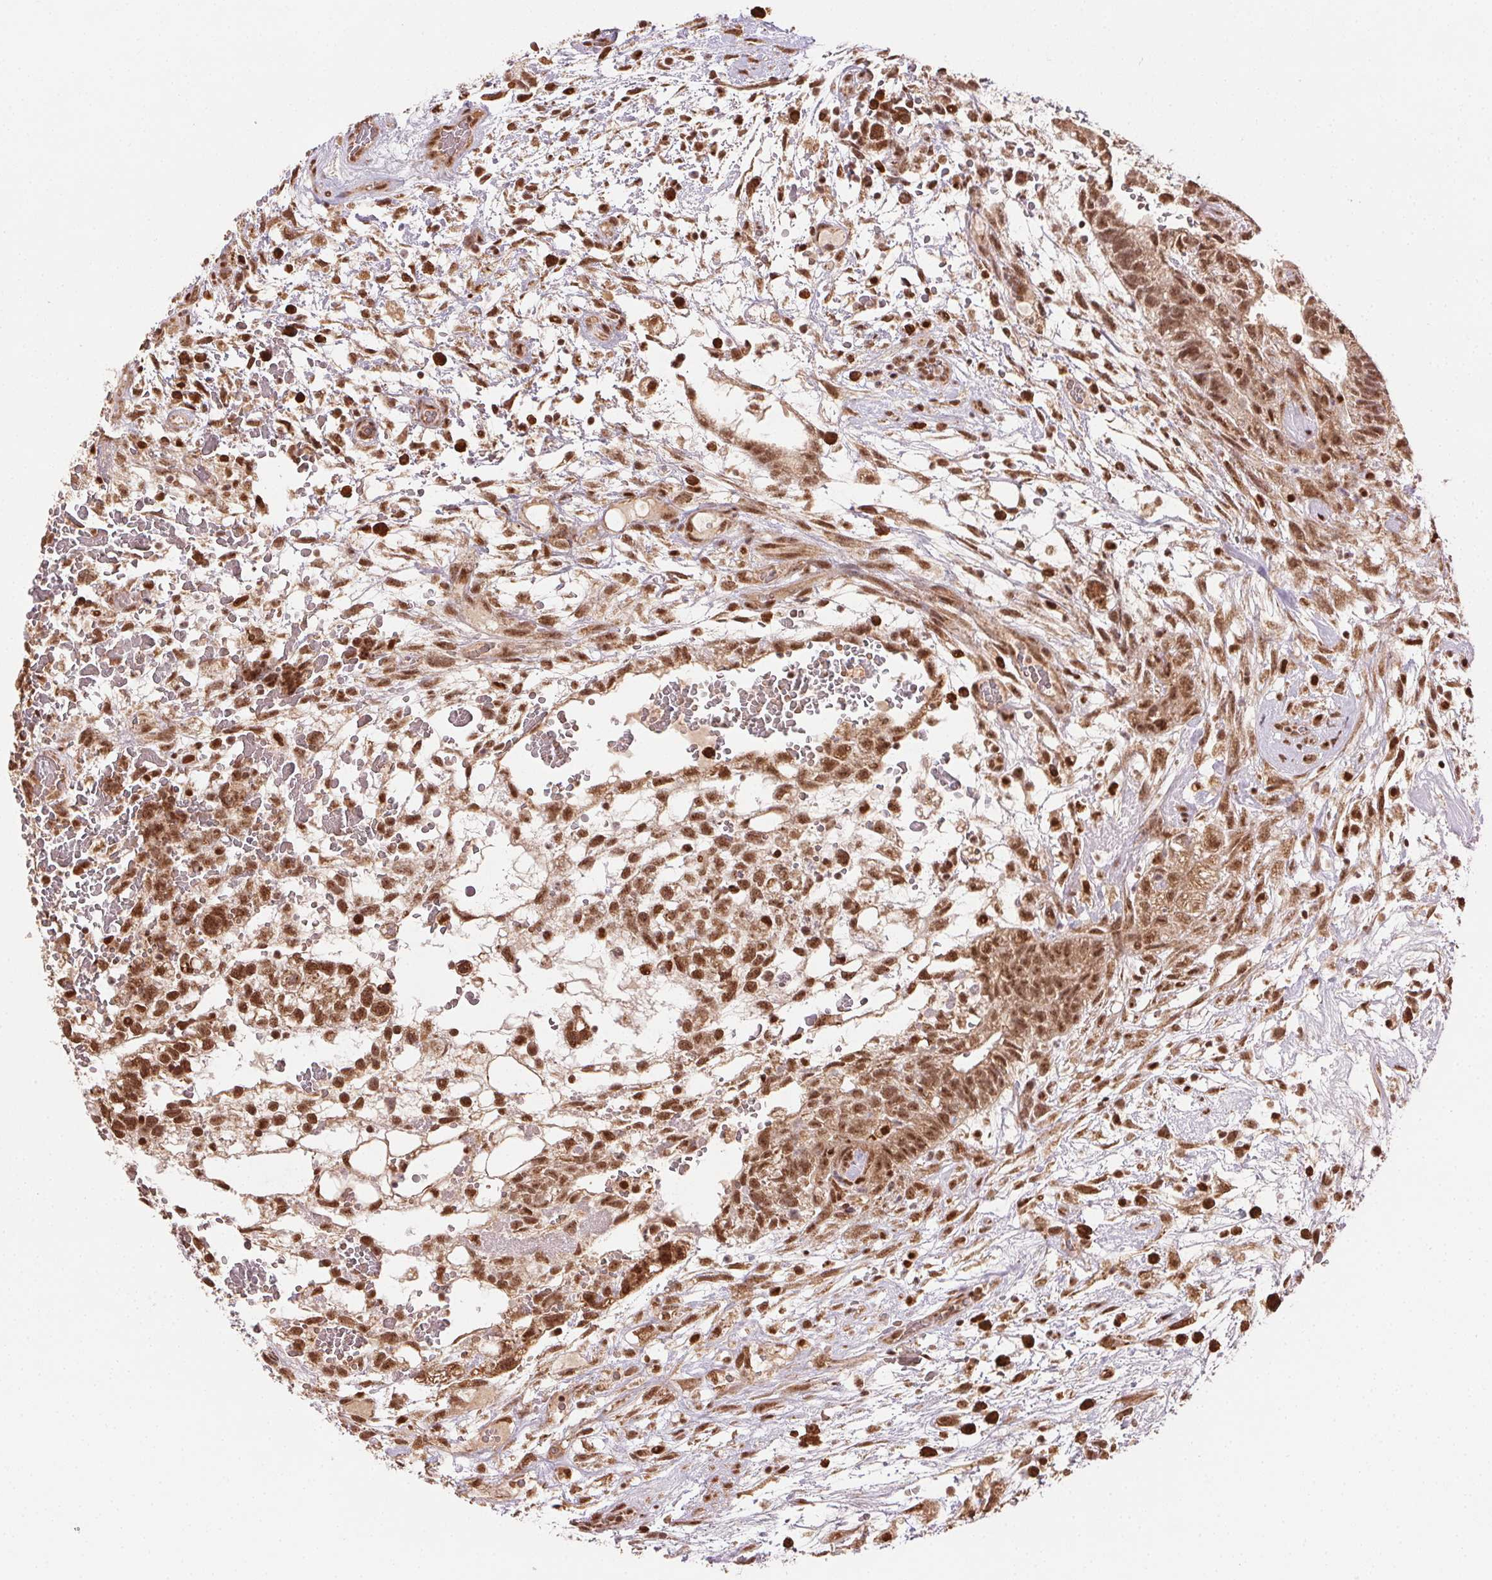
{"staining": {"intensity": "moderate", "quantity": ">75%", "location": "cytoplasmic/membranous,nuclear"}, "tissue": "testis cancer", "cell_type": "Tumor cells", "image_type": "cancer", "snomed": [{"axis": "morphology", "description": "Normal tissue, NOS"}, {"axis": "morphology", "description": "Carcinoma, Embryonal, NOS"}, {"axis": "topography", "description": "Testis"}], "caption": "Testis embryonal carcinoma stained for a protein (brown) displays moderate cytoplasmic/membranous and nuclear positive expression in approximately >75% of tumor cells.", "gene": "TREML4", "patient": {"sex": "male", "age": 32}}